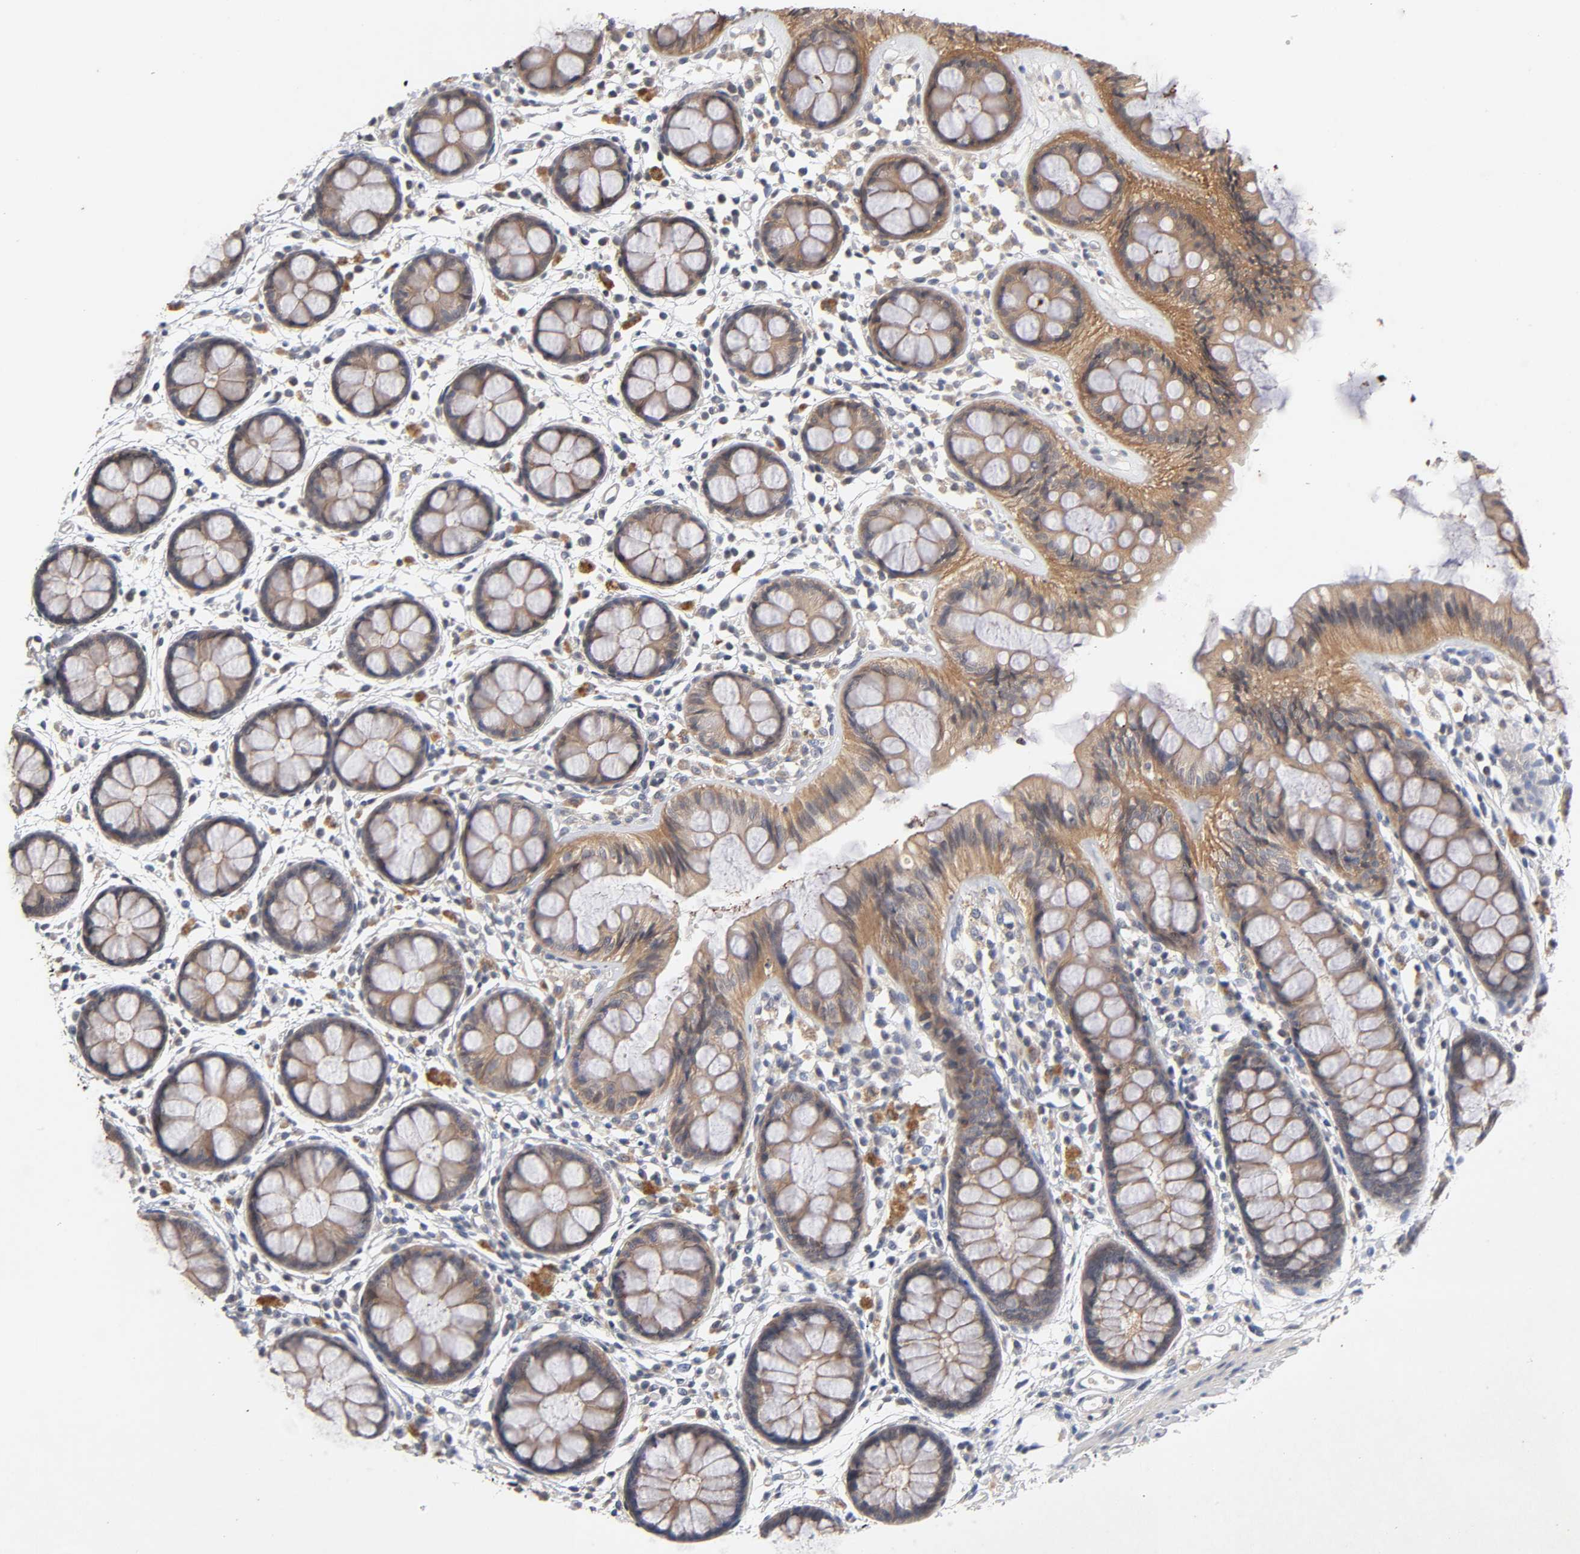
{"staining": {"intensity": "moderate", "quantity": ">75%", "location": "cytoplasmic/membranous"}, "tissue": "rectum", "cell_type": "Glandular cells", "image_type": "normal", "snomed": [{"axis": "morphology", "description": "Normal tissue, NOS"}, {"axis": "topography", "description": "Rectum"}], "caption": "Immunohistochemistry (IHC) histopathology image of benign rectum: rectum stained using immunohistochemistry (IHC) reveals medium levels of moderate protein expression localized specifically in the cytoplasmic/membranous of glandular cells, appearing as a cytoplasmic/membranous brown color.", "gene": "CXADR", "patient": {"sex": "female", "age": 66}}